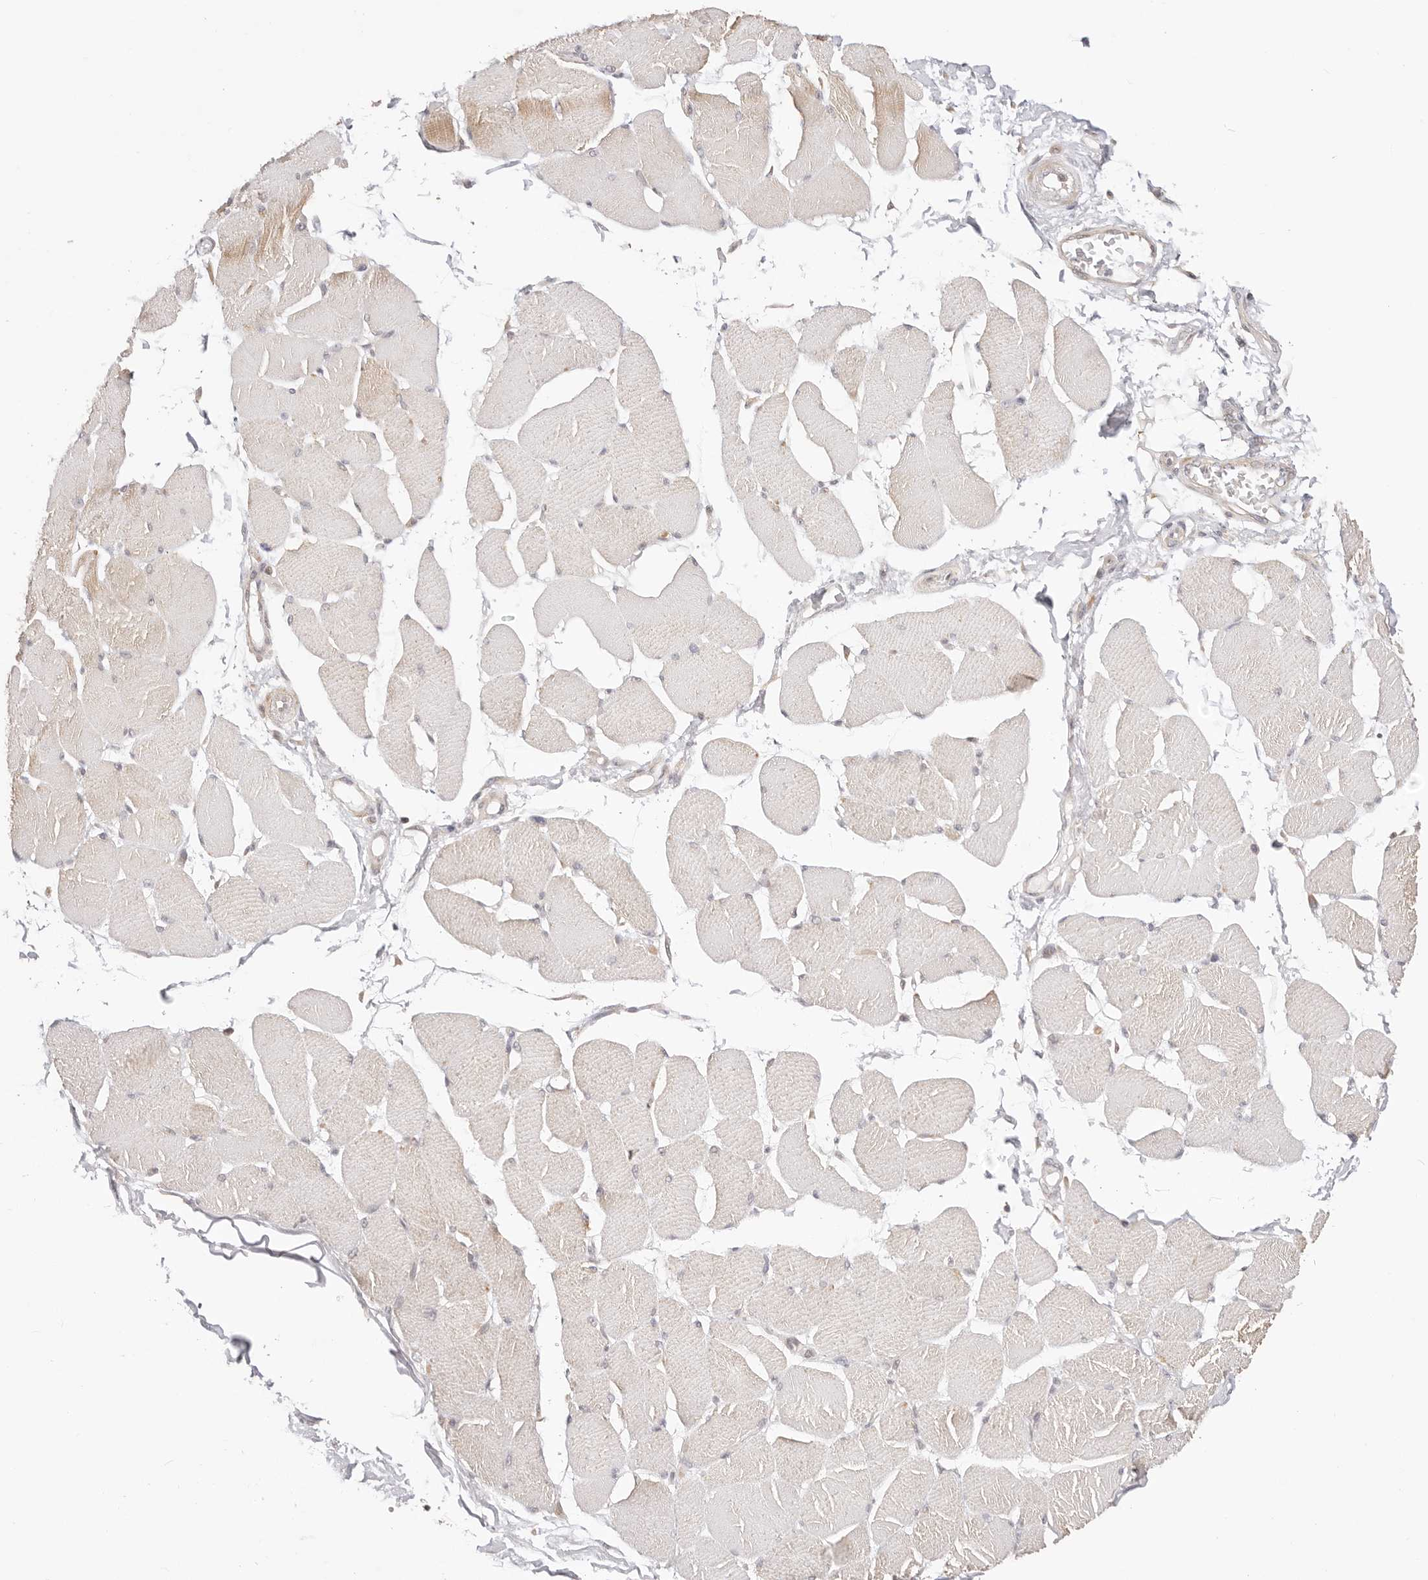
{"staining": {"intensity": "weak", "quantity": "<25%", "location": "cytoplasmic/membranous"}, "tissue": "skeletal muscle", "cell_type": "Myocytes", "image_type": "normal", "snomed": [{"axis": "morphology", "description": "Normal tissue, NOS"}, {"axis": "topography", "description": "Skin"}, {"axis": "topography", "description": "Skeletal muscle"}], "caption": "Myocytes are negative for protein expression in benign human skeletal muscle. (Brightfield microscopy of DAB immunohistochemistry at high magnification).", "gene": "KCMF1", "patient": {"sex": "male", "age": 83}}